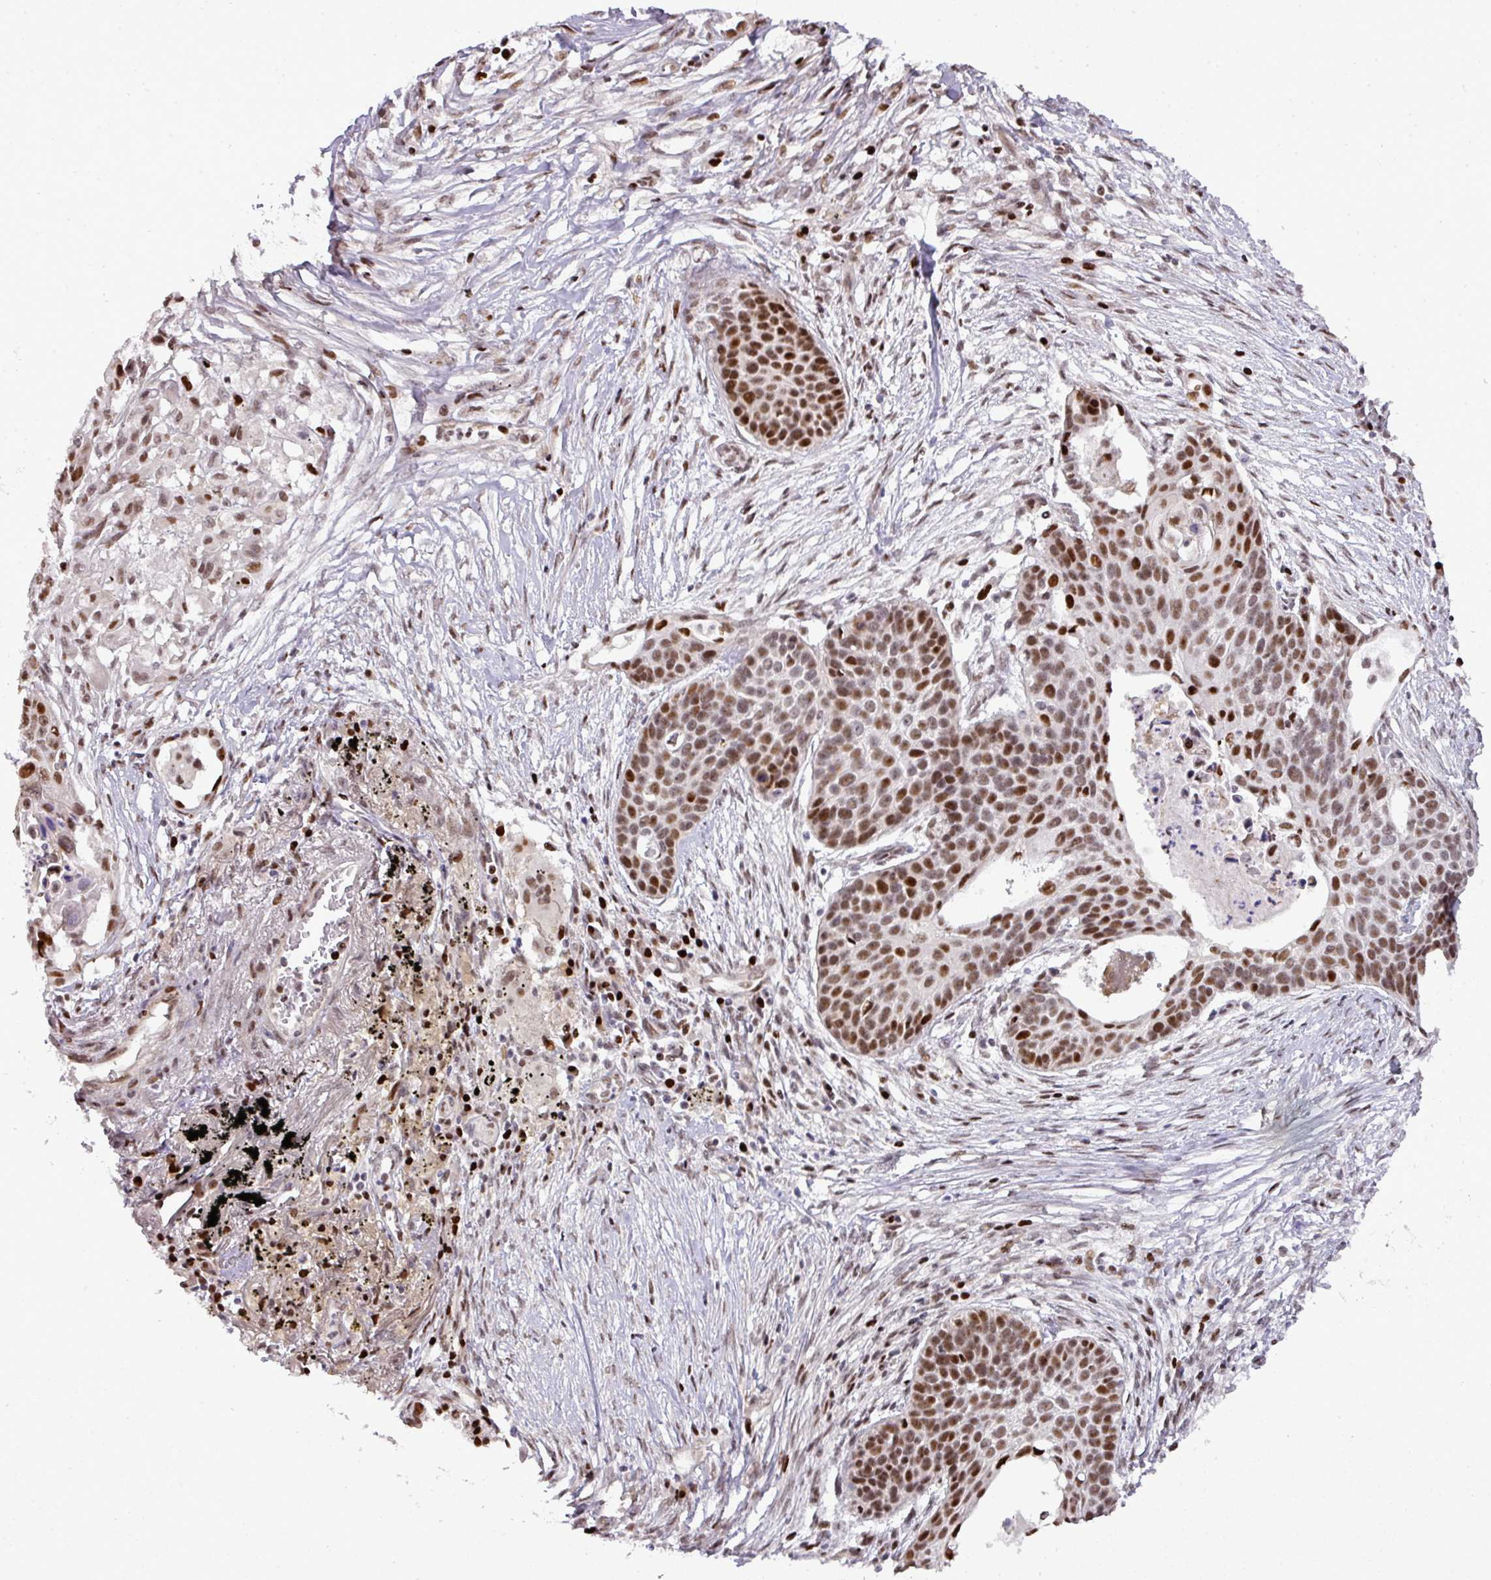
{"staining": {"intensity": "strong", "quantity": ">75%", "location": "nuclear"}, "tissue": "lung cancer", "cell_type": "Tumor cells", "image_type": "cancer", "snomed": [{"axis": "morphology", "description": "Squamous cell carcinoma, NOS"}, {"axis": "topography", "description": "Lung"}], "caption": "Immunohistochemistry (IHC) micrograph of lung cancer stained for a protein (brown), which shows high levels of strong nuclear positivity in about >75% of tumor cells.", "gene": "MYSM1", "patient": {"sex": "male", "age": 71}}